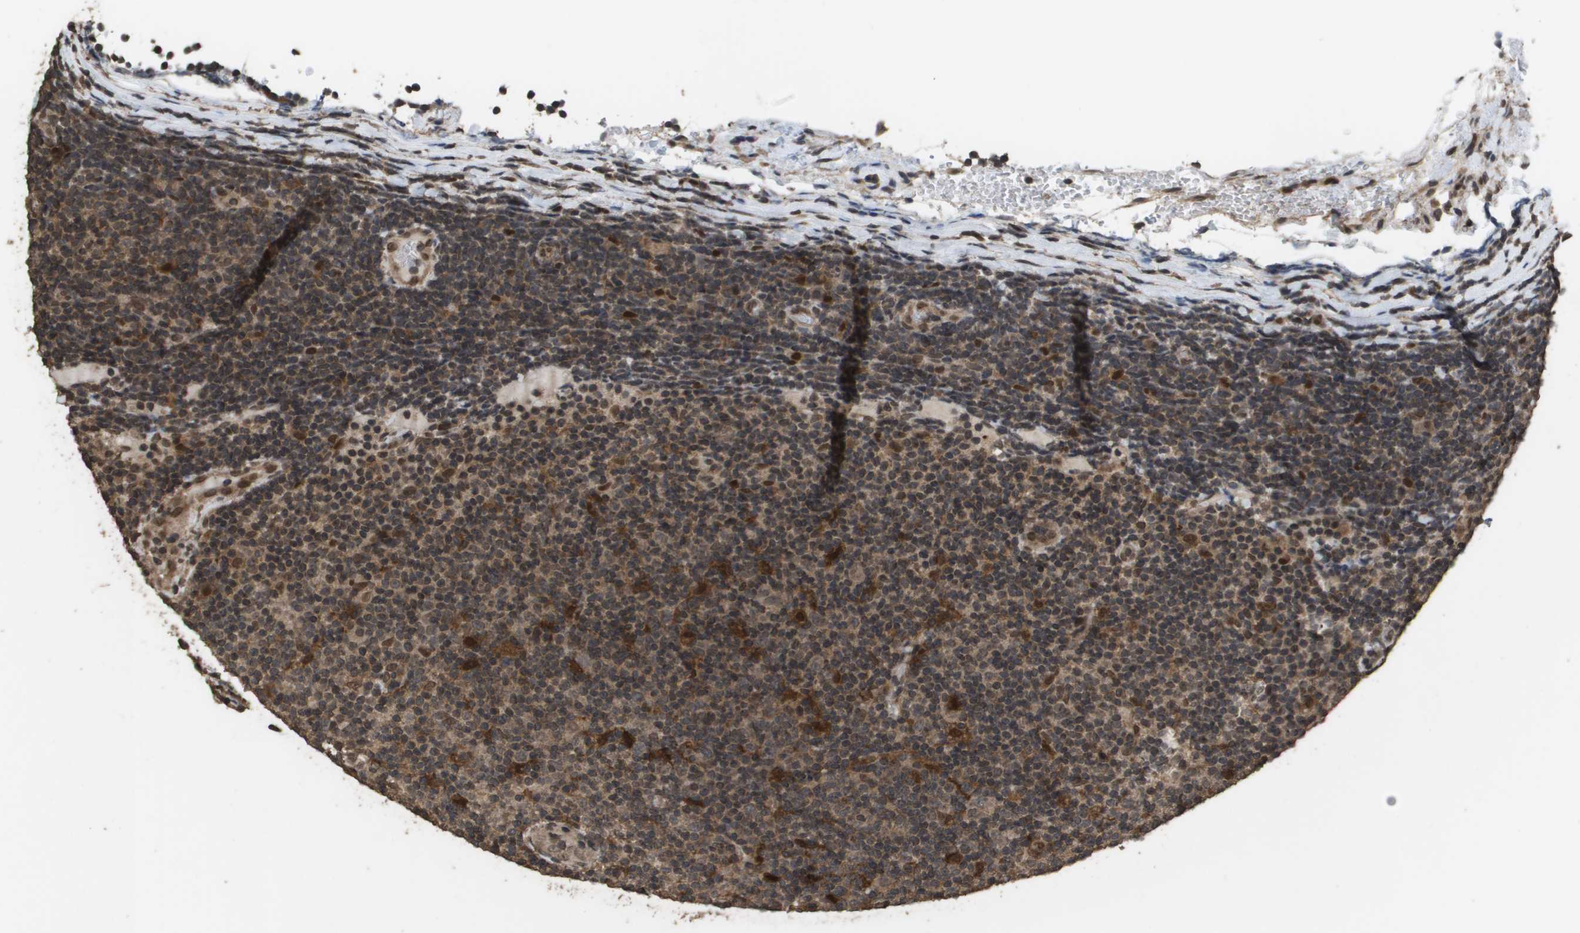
{"staining": {"intensity": "strong", "quantity": "<25%", "location": "cytoplasmic/membranous,nuclear"}, "tissue": "lymphoma", "cell_type": "Tumor cells", "image_type": "cancer", "snomed": [{"axis": "morphology", "description": "Malignant lymphoma, non-Hodgkin's type, Low grade"}, {"axis": "topography", "description": "Lymph node"}], "caption": "Immunohistochemical staining of malignant lymphoma, non-Hodgkin's type (low-grade) displays medium levels of strong cytoplasmic/membranous and nuclear expression in approximately <25% of tumor cells. The protein of interest is shown in brown color, while the nuclei are stained blue.", "gene": "AXIN2", "patient": {"sex": "male", "age": 83}}